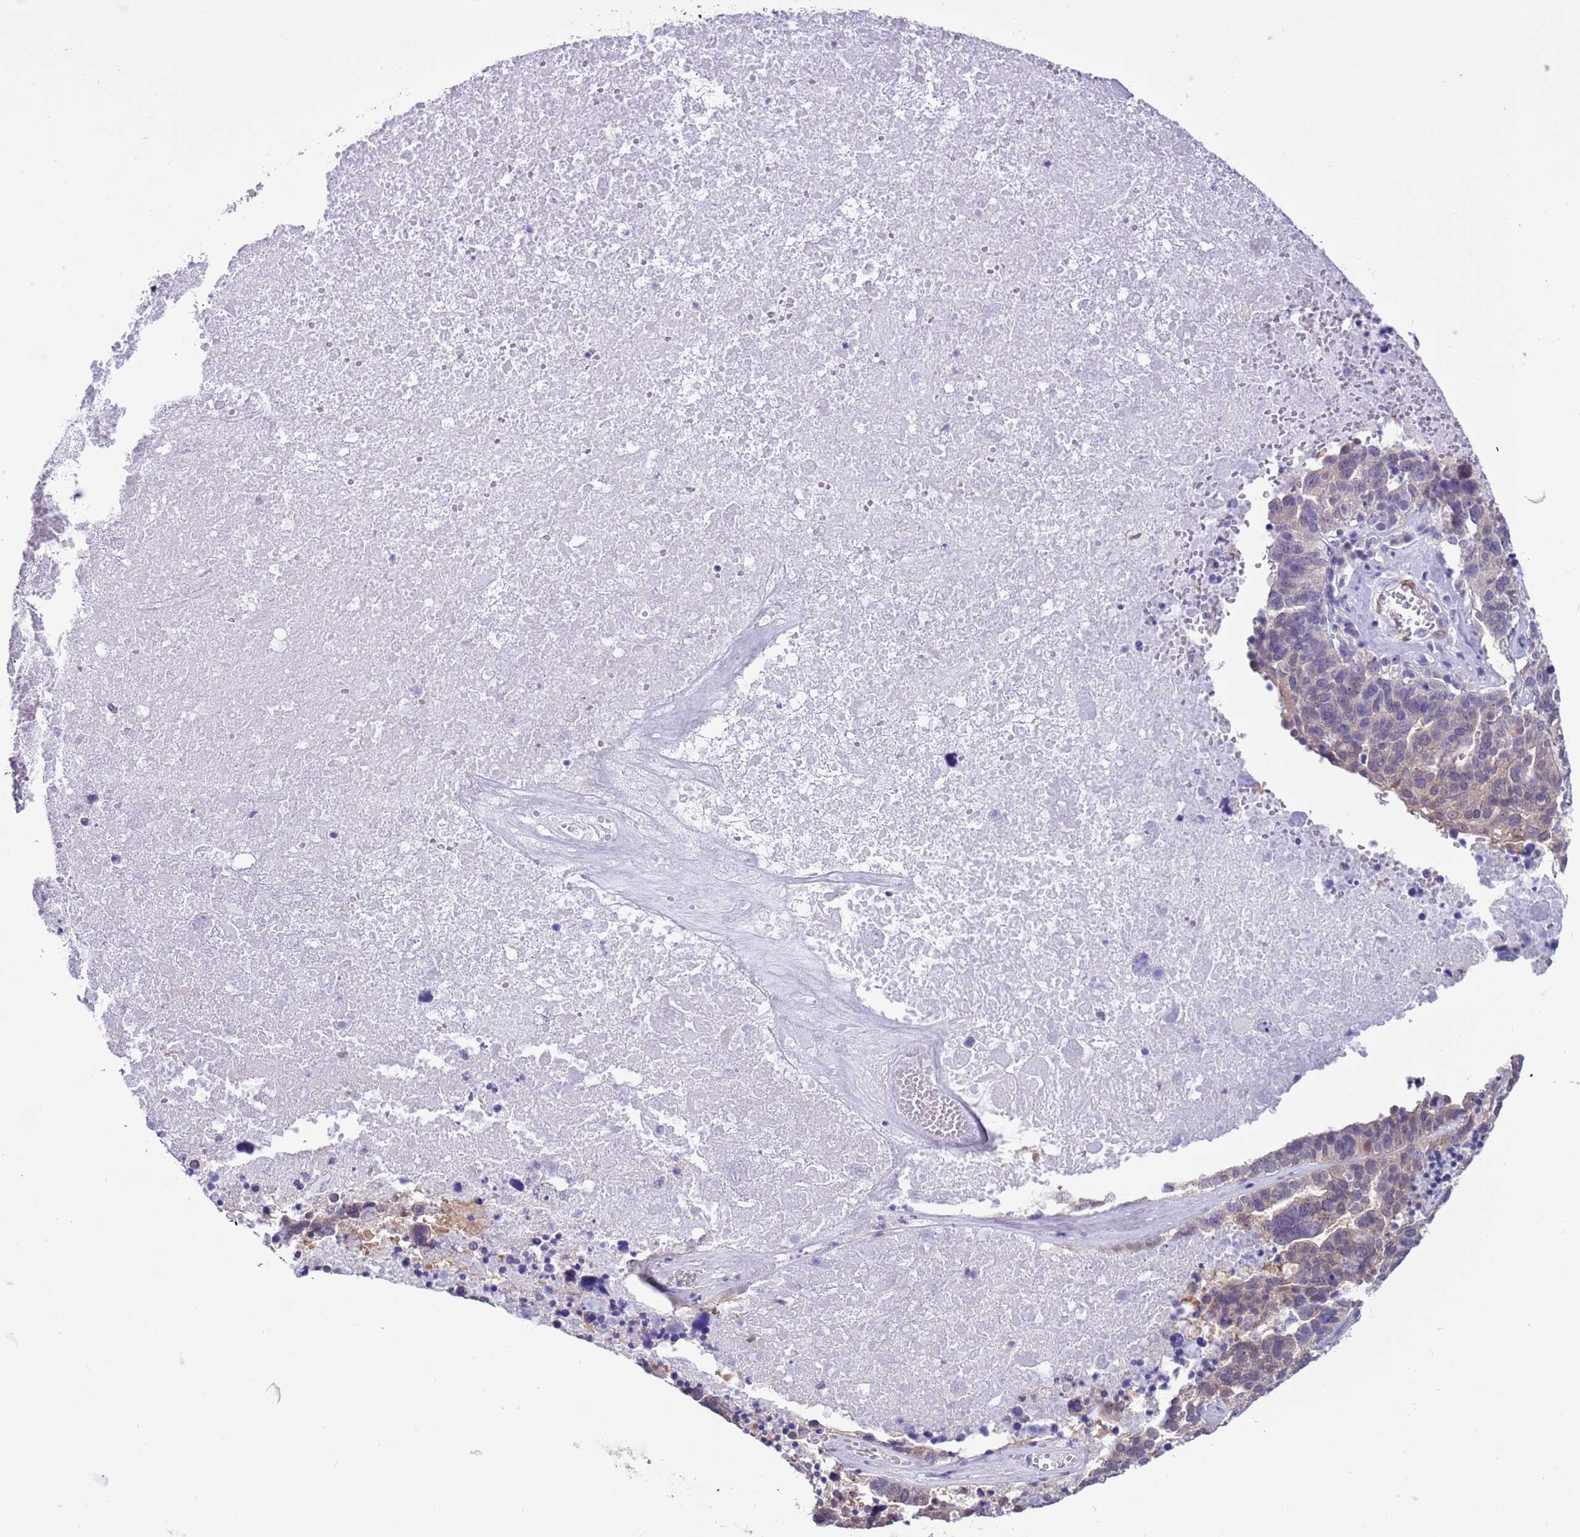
{"staining": {"intensity": "weak", "quantity": "<25%", "location": "cytoplasmic/membranous"}, "tissue": "ovarian cancer", "cell_type": "Tumor cells", "image_type": "cancer", "snomed": [{"axis": "morphology", "description": "Cystadenocarcinoma, serous, NOS"}, {"axis": "topography", "description": "Ovary"}], "caption": "This photomicrograph is of ovarian cancer (serous cystadenocarcinoma) stained with immunohistochemistry to label a protein in brown with the nuclei are counter-stained blue. There is no staining in tumor cells.", "gene": "DDI2", "patient": {"sex": "female", "age": 59}}